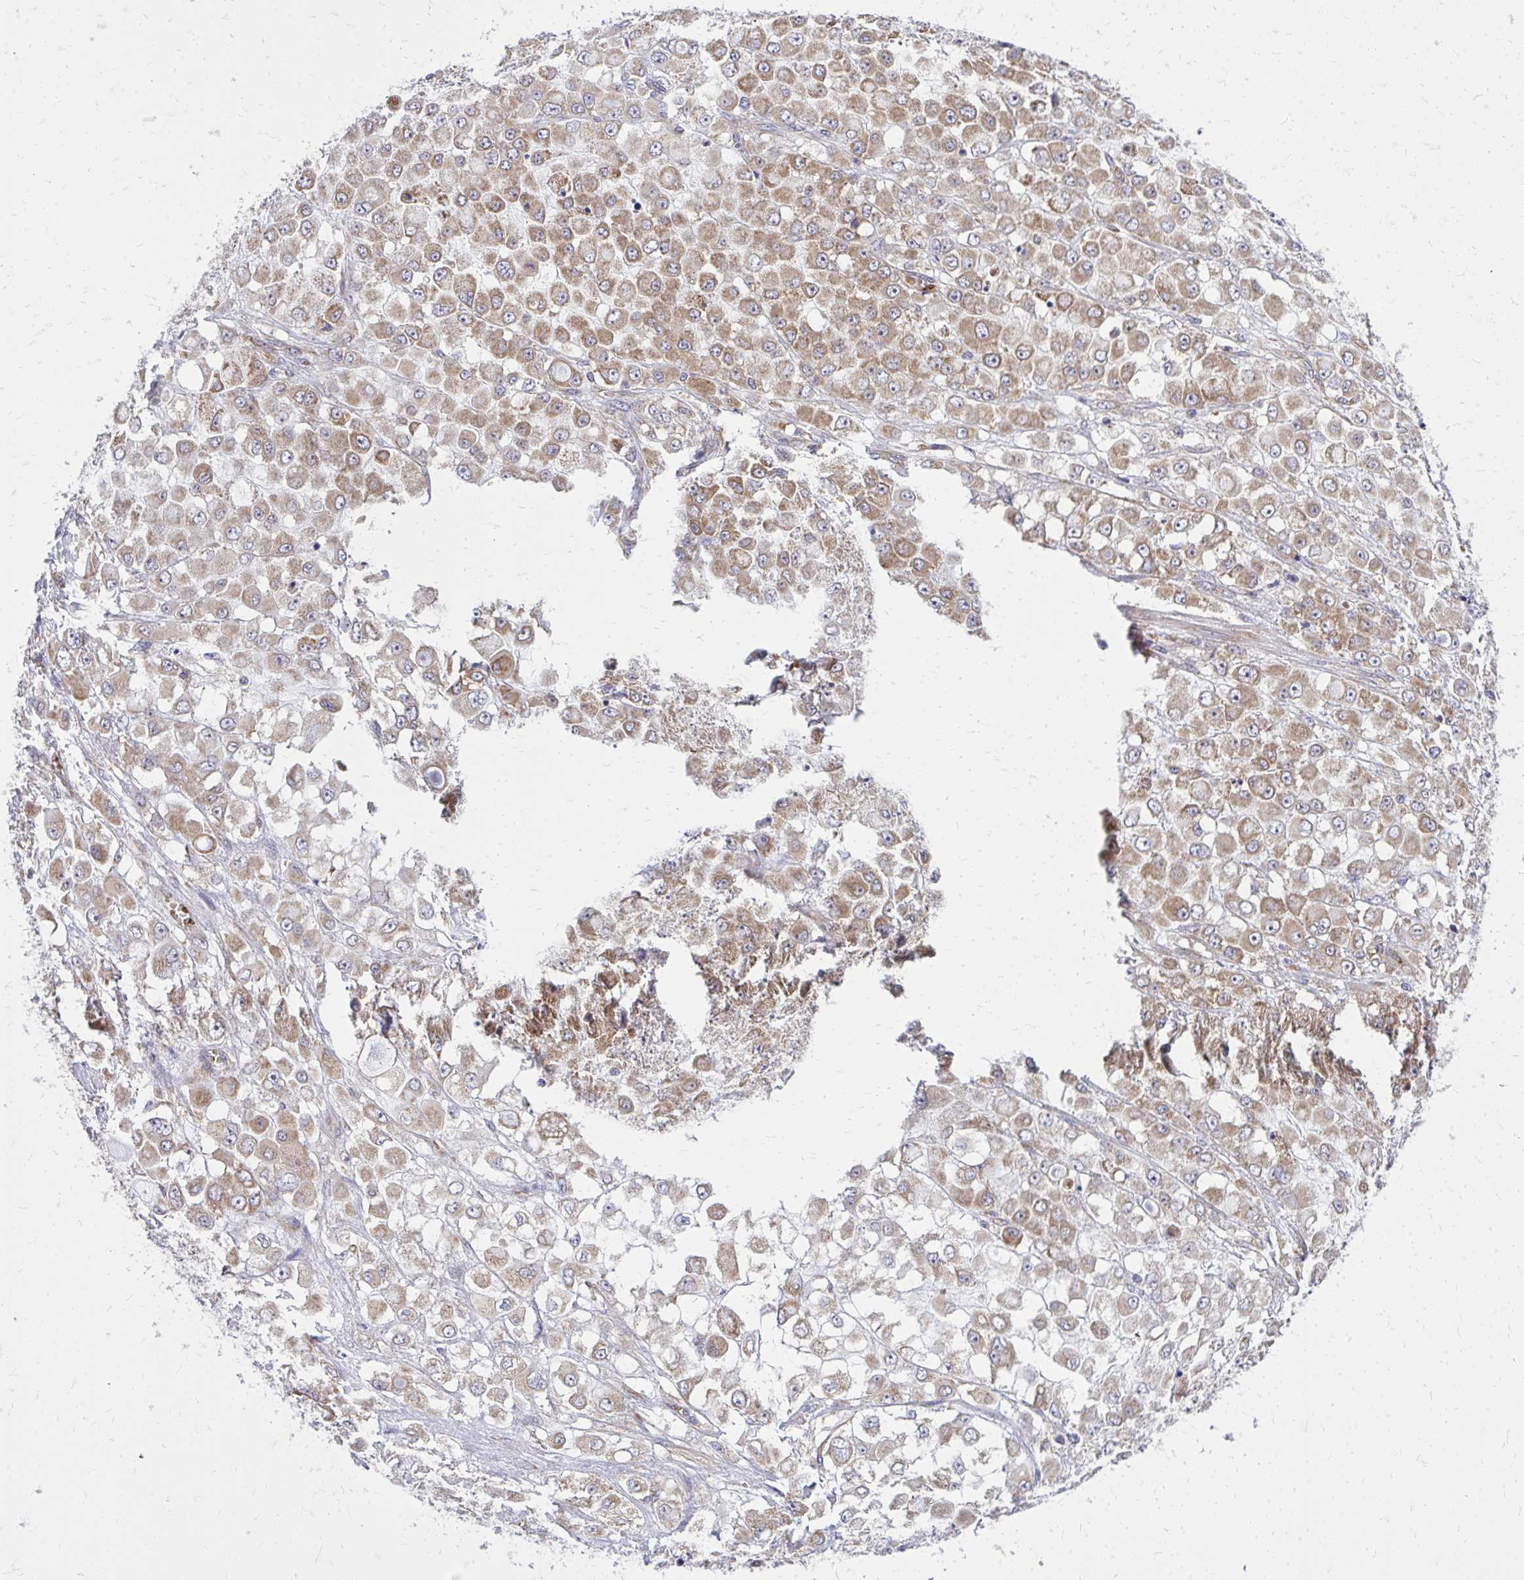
{"staining": {"intensity": "moderate", "quantity": ">75%", "location": "cytoplasmic/membranous"}, "tissue": "stomach cancer", "cell_type": "Tumor cells", "image_type": "cancer", "snomed": [{"axis": "morphology", "description": "Adenocarcinoma, NOS"}, {"axis": "topography", "description": "Stomach"}], "caption": "Immunohistochemistry (IHC) image of human stomach adenocarcinoma stained for a protein (brown), which demonstrates medium levels of moderate cytoplasmic/membranous staining in about >75% of tumor cells.", "gene": "PDK4", "patient": {"sex": "female", "age": 76}}